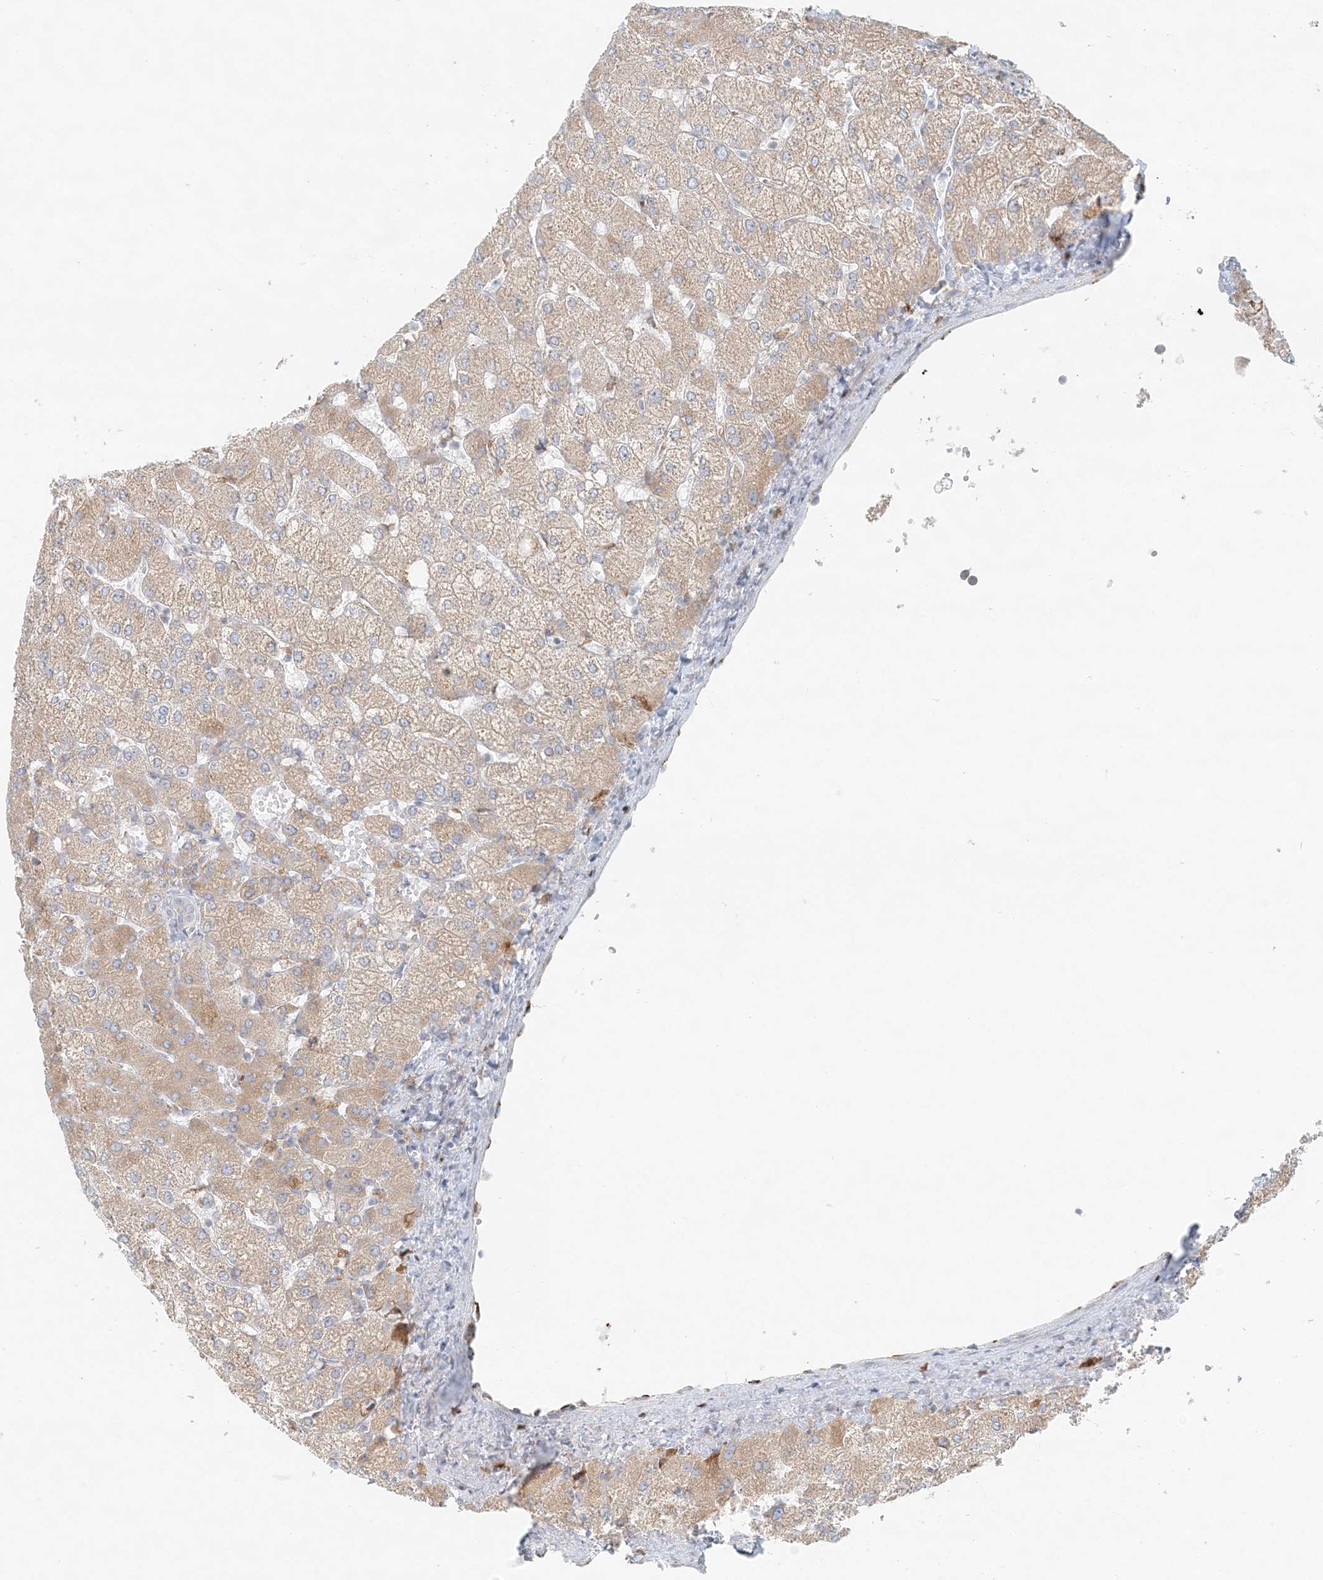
{"staining": {"intensity": "negative", "quantity": "none", "location": "none"}, "tissue": "liver", "cell_type": "Cholangiocytes", "image_type": "normal", "snomed": [{"axis": "morphology", "description": "Normal tissue, NOS"}, {"axis": "topography", "description": "Liver"}], "caption": "IHC histopathology image of benign liver: human liver stained with DAB (3,3'-diaminobenzidine) displays no significant protein staining in cholangiocytes.", "gene": "STK11IP", "patient": {"sex": "female", "age": 54}}